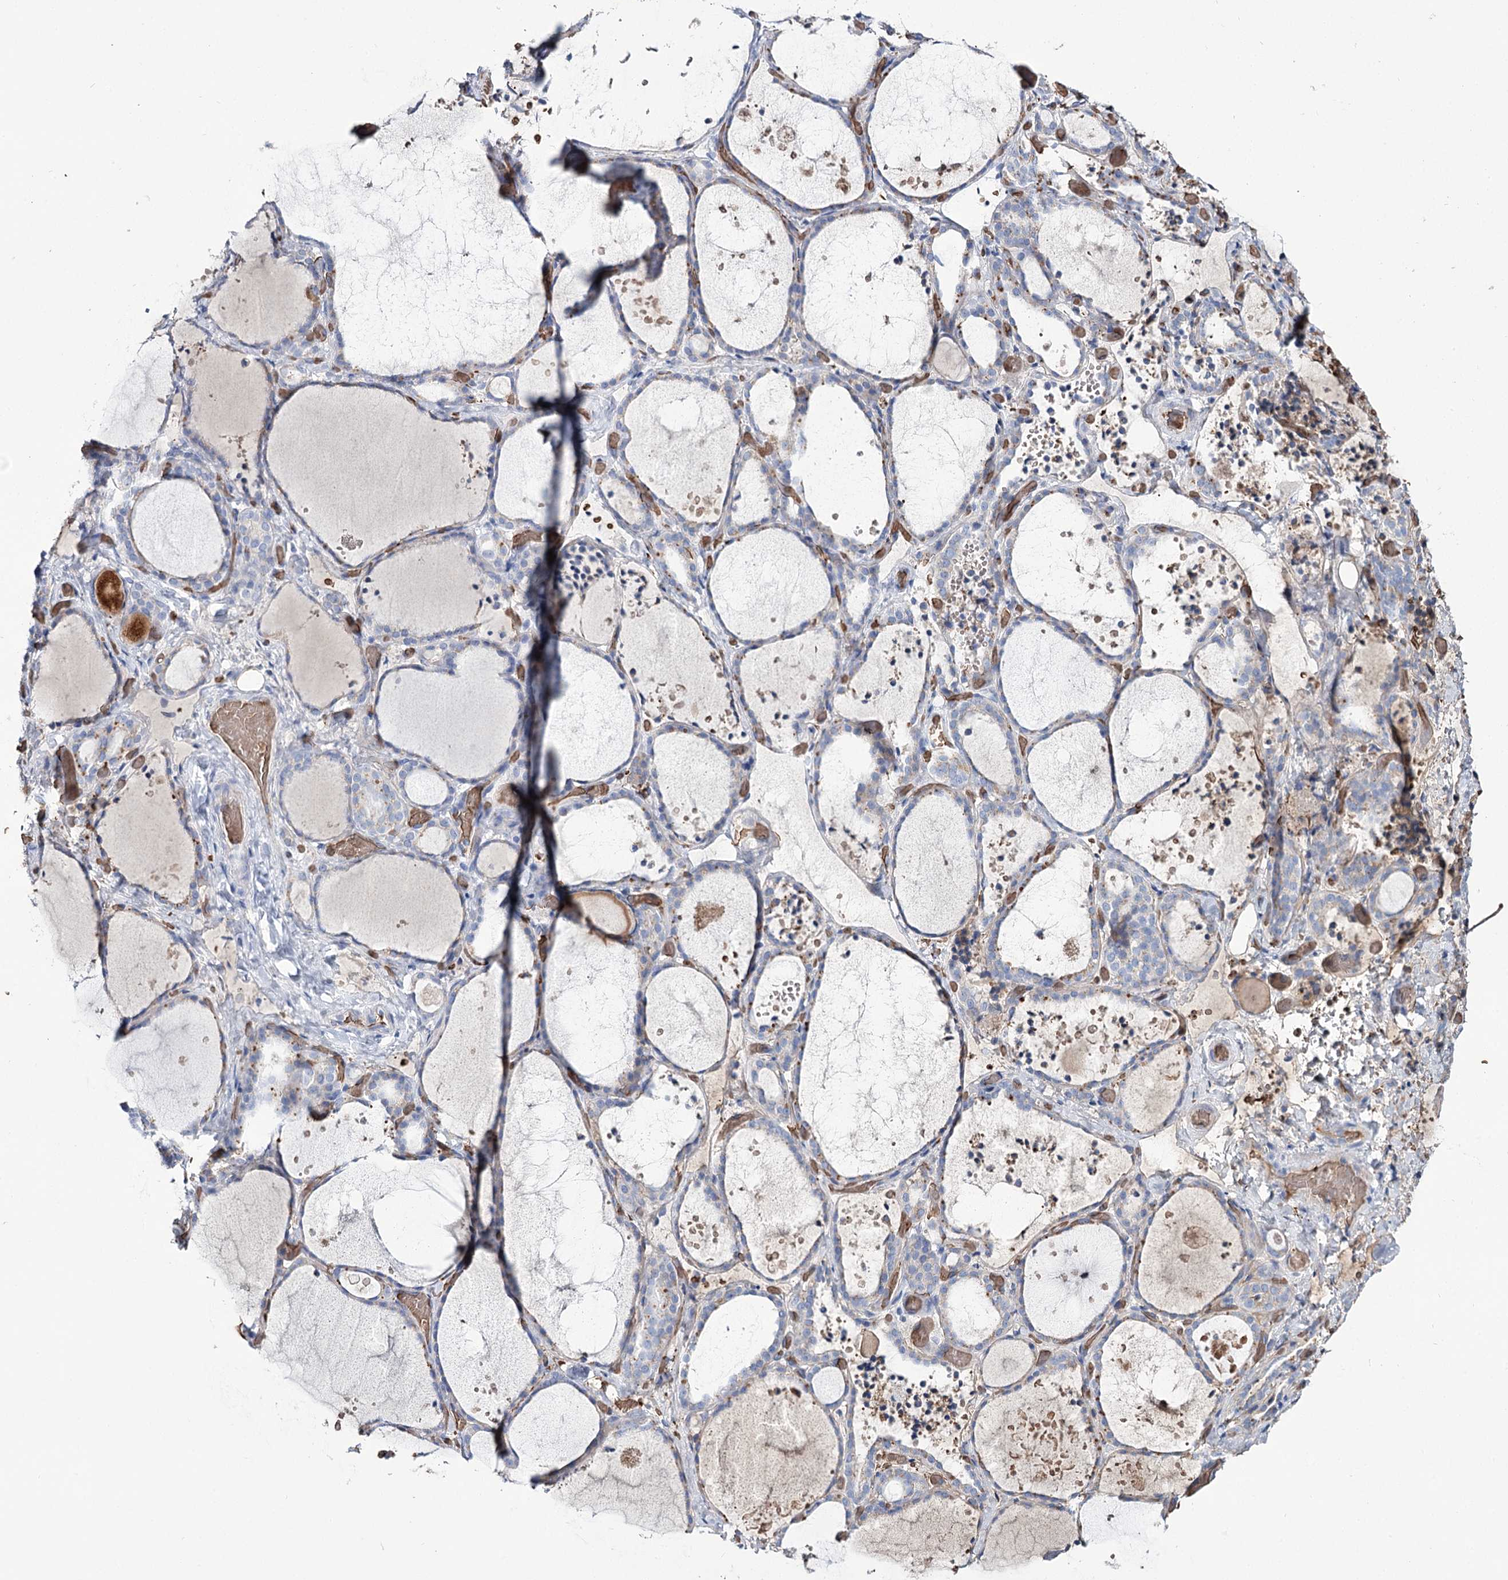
{"staining": {"intensity": "negative", "quantity": "none", "location": "none"}, "tissue": "thyroid gland", "cell_type": "Glandular cells", "image_type": "normal", "snomed": [{"axis": "morphology", "description": "Normal tissue, NOS"}, {"axis": "topography", "description": "Thyroid gland"}], "caption": "IHC of unremarkable human thyroid gland demonstrates no staining in glandular cells.", "gene": "GBF1", "patient": {"sex": "female", "age": 44}}